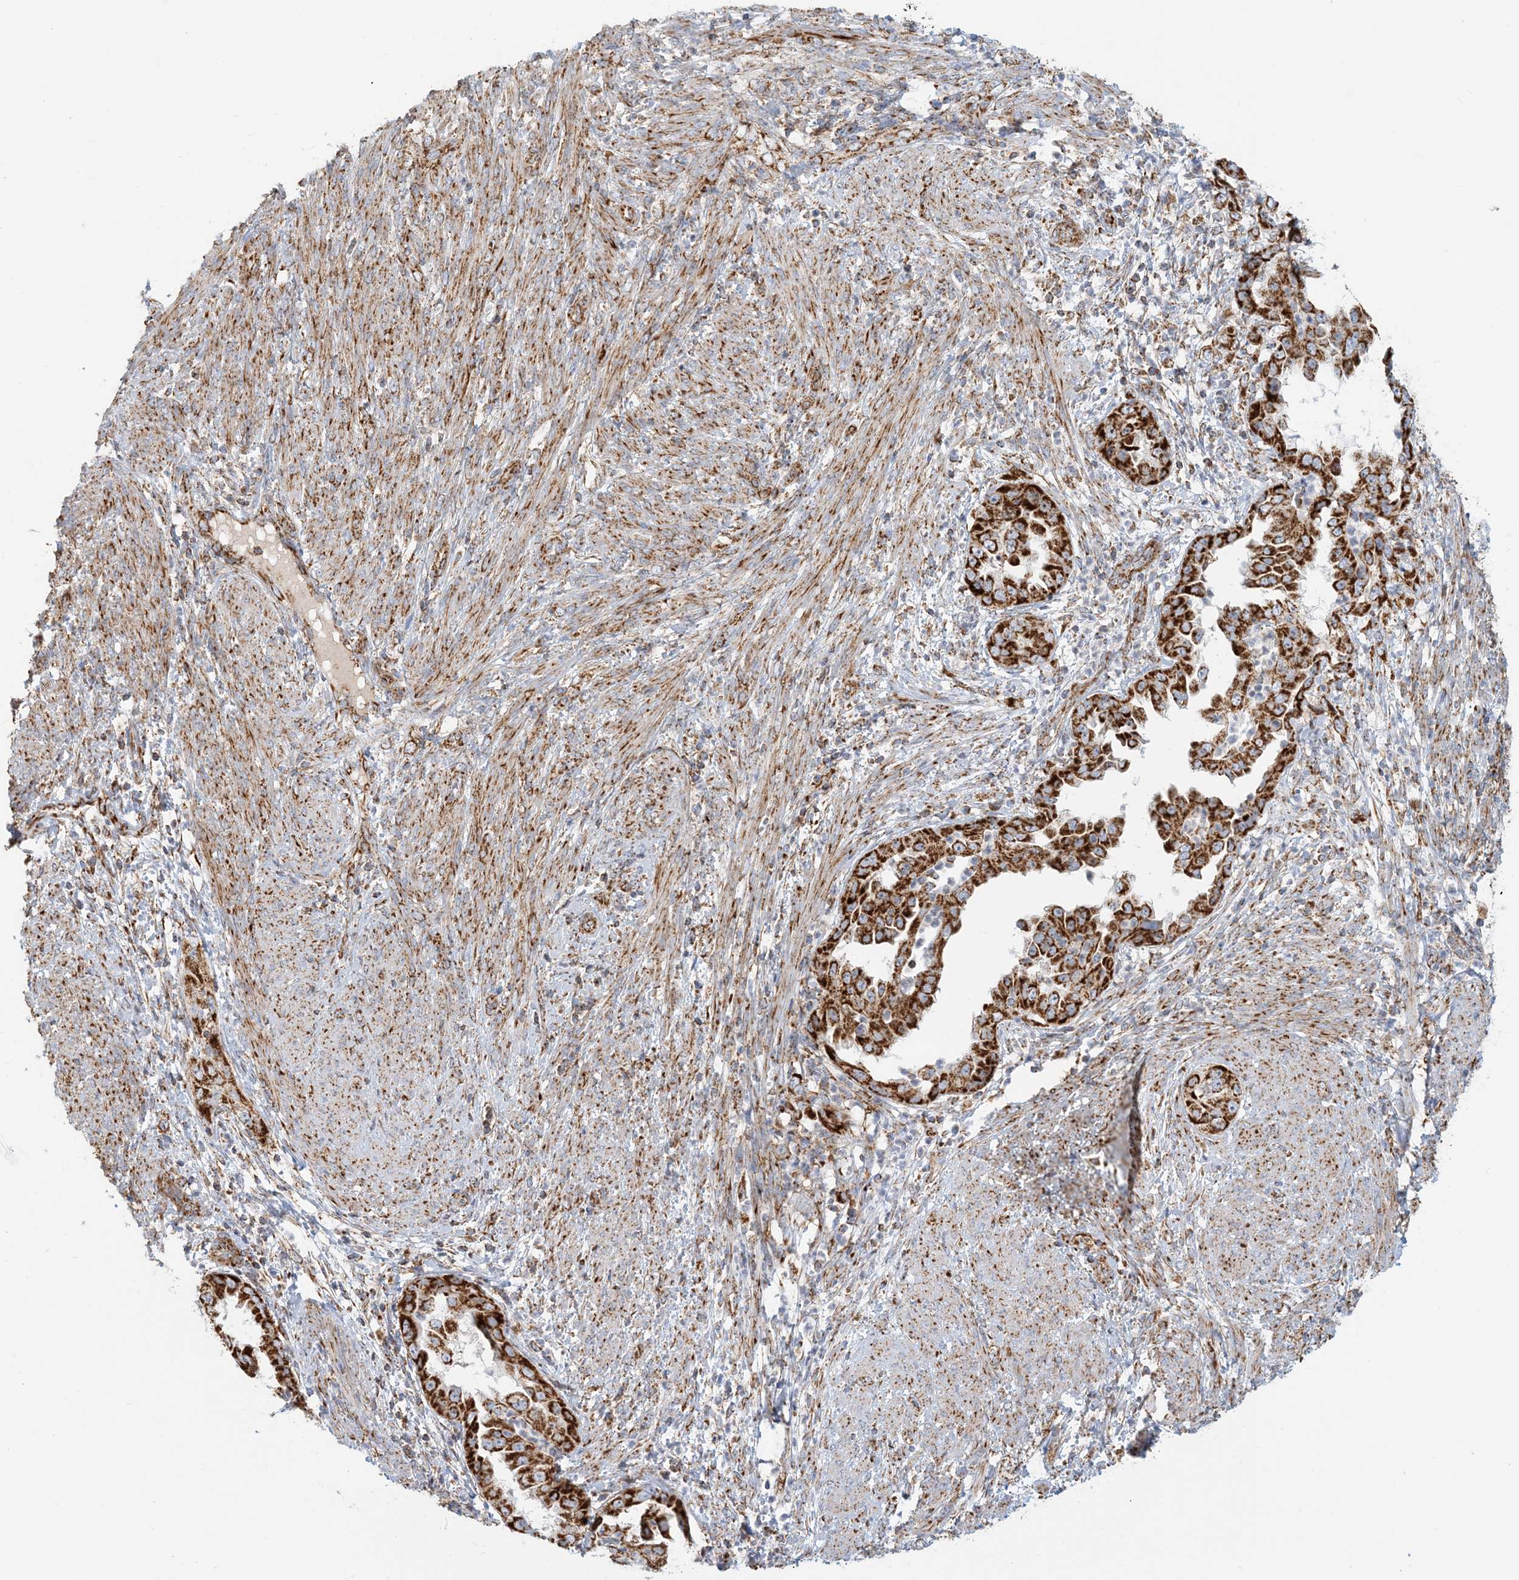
{"staining": {"intensity": "strong", "quantity": ">75%", "location": "cytoplasmic/membranous"}, "tissue": "endometrial cancer", "cell_type": "Tumor cells", "image_type": "cancer", "snomed": [{"axis": "morphology", "description": "Adenocarcinoma, NOS"}, {"axis": "topography", "description": "Endometrium"}], "caption": "Endometrial cancer tissue demonstrates strong cytoplasmic/membranous positivity in approximately >75% of tumor cells", "gene": "COA3", "patient": {"sex": "female", "age": 85}}